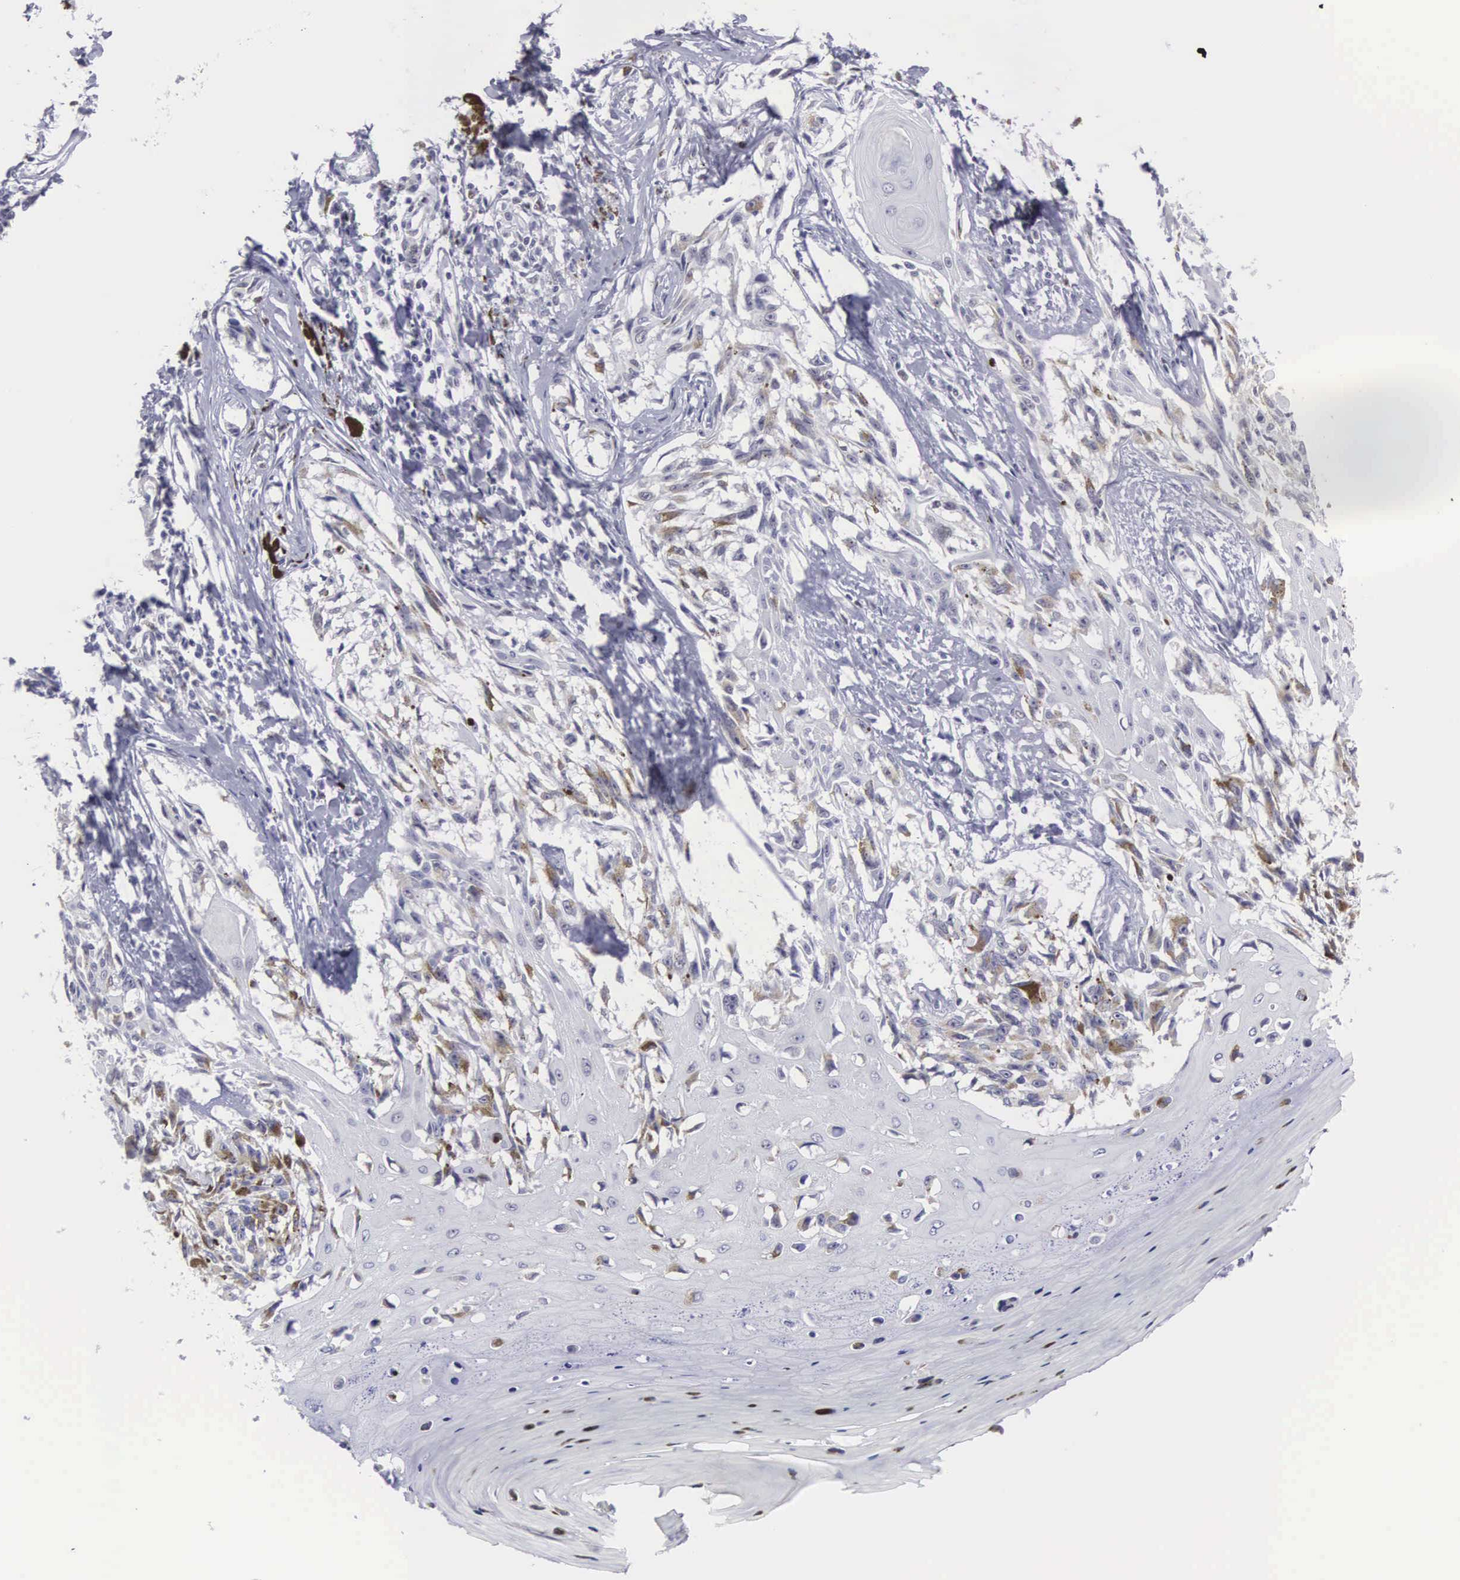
{"staining": {"intensity": "weak", "quantity": "25%-75%", "location": "nuclear"}, "tissue": "melanoma", "cell_type": "Tumor cells", "image_type": "cancer", "snomed": [{"axis": "morphology", "description": "Malignant melanoma, NOS"}, {"axis": "topography", "description": "Skin"}], "caption": "DAB (3,3'-diaminobenzidine) immunohistochemical staining of malignant melanoma reveals weak nuclear protein positivity in approximately 25%-75% of tumor cells. The staining was performed using DAB to visualize the protein expression in brown, while the nuclei were stained in blue with hematoxylin (Magnification: 20x).", "gene": "ETV6", "patient": {"sex": "female", "age": 82}}